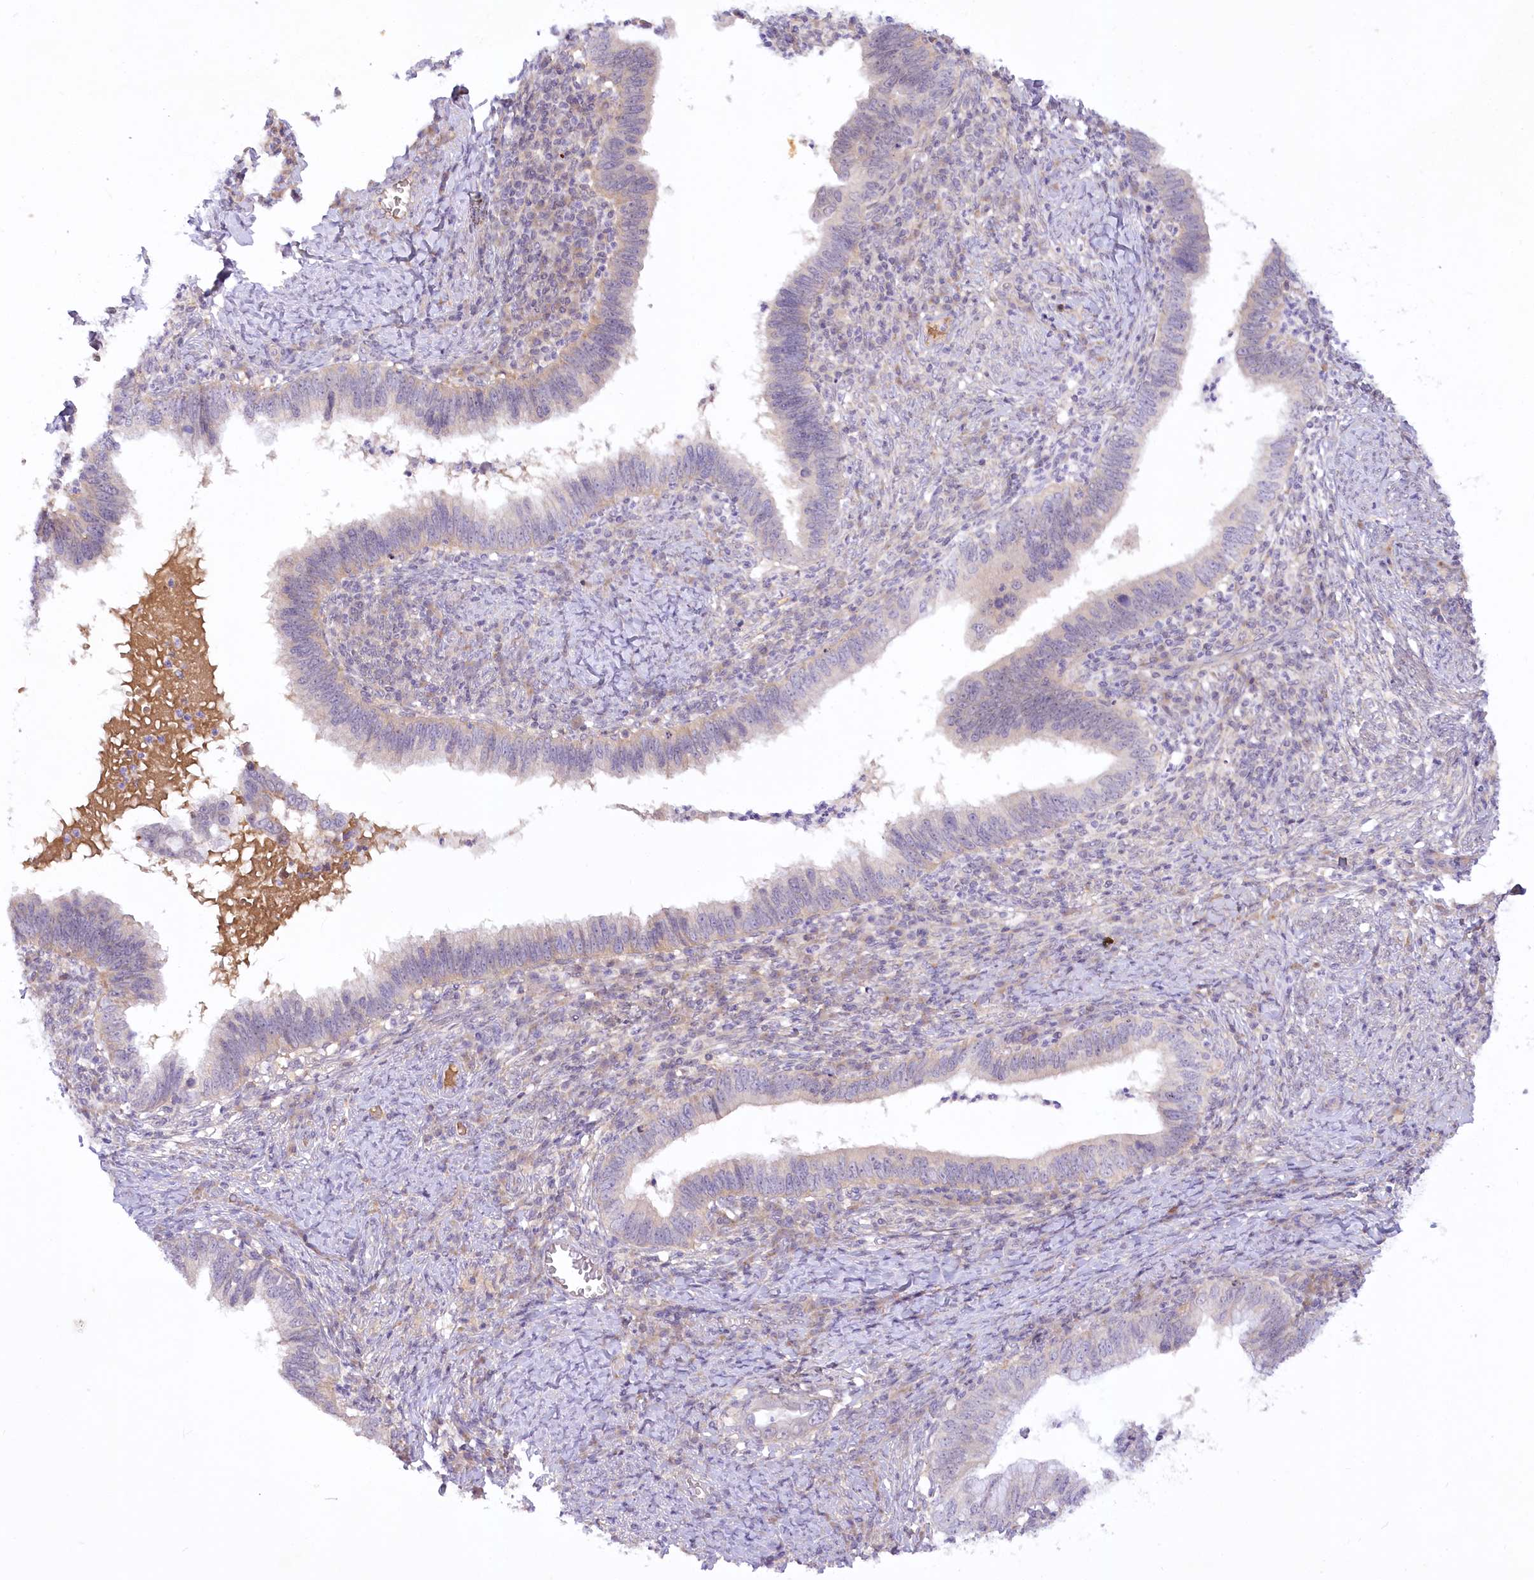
{"staining": {"intensity": "weak", "quantity": "<25%", "location": "cytoplasmic/membranous"}, "tissue": "cervical cancer", "cell_type": "Tumor cells", "image_type": "cancer", "snomed": [{"axis": "morphology", "description": "Adenocarcinoma, NOS"}, {"axis": "topography", "description": "Cervix"}], "caption": "Immunohistochemical staining of cervical cancer demonstrates no significant positivity in tumor cells.", "gene": "EFHC2", "patient": {"sex": "female", "age": 36}}